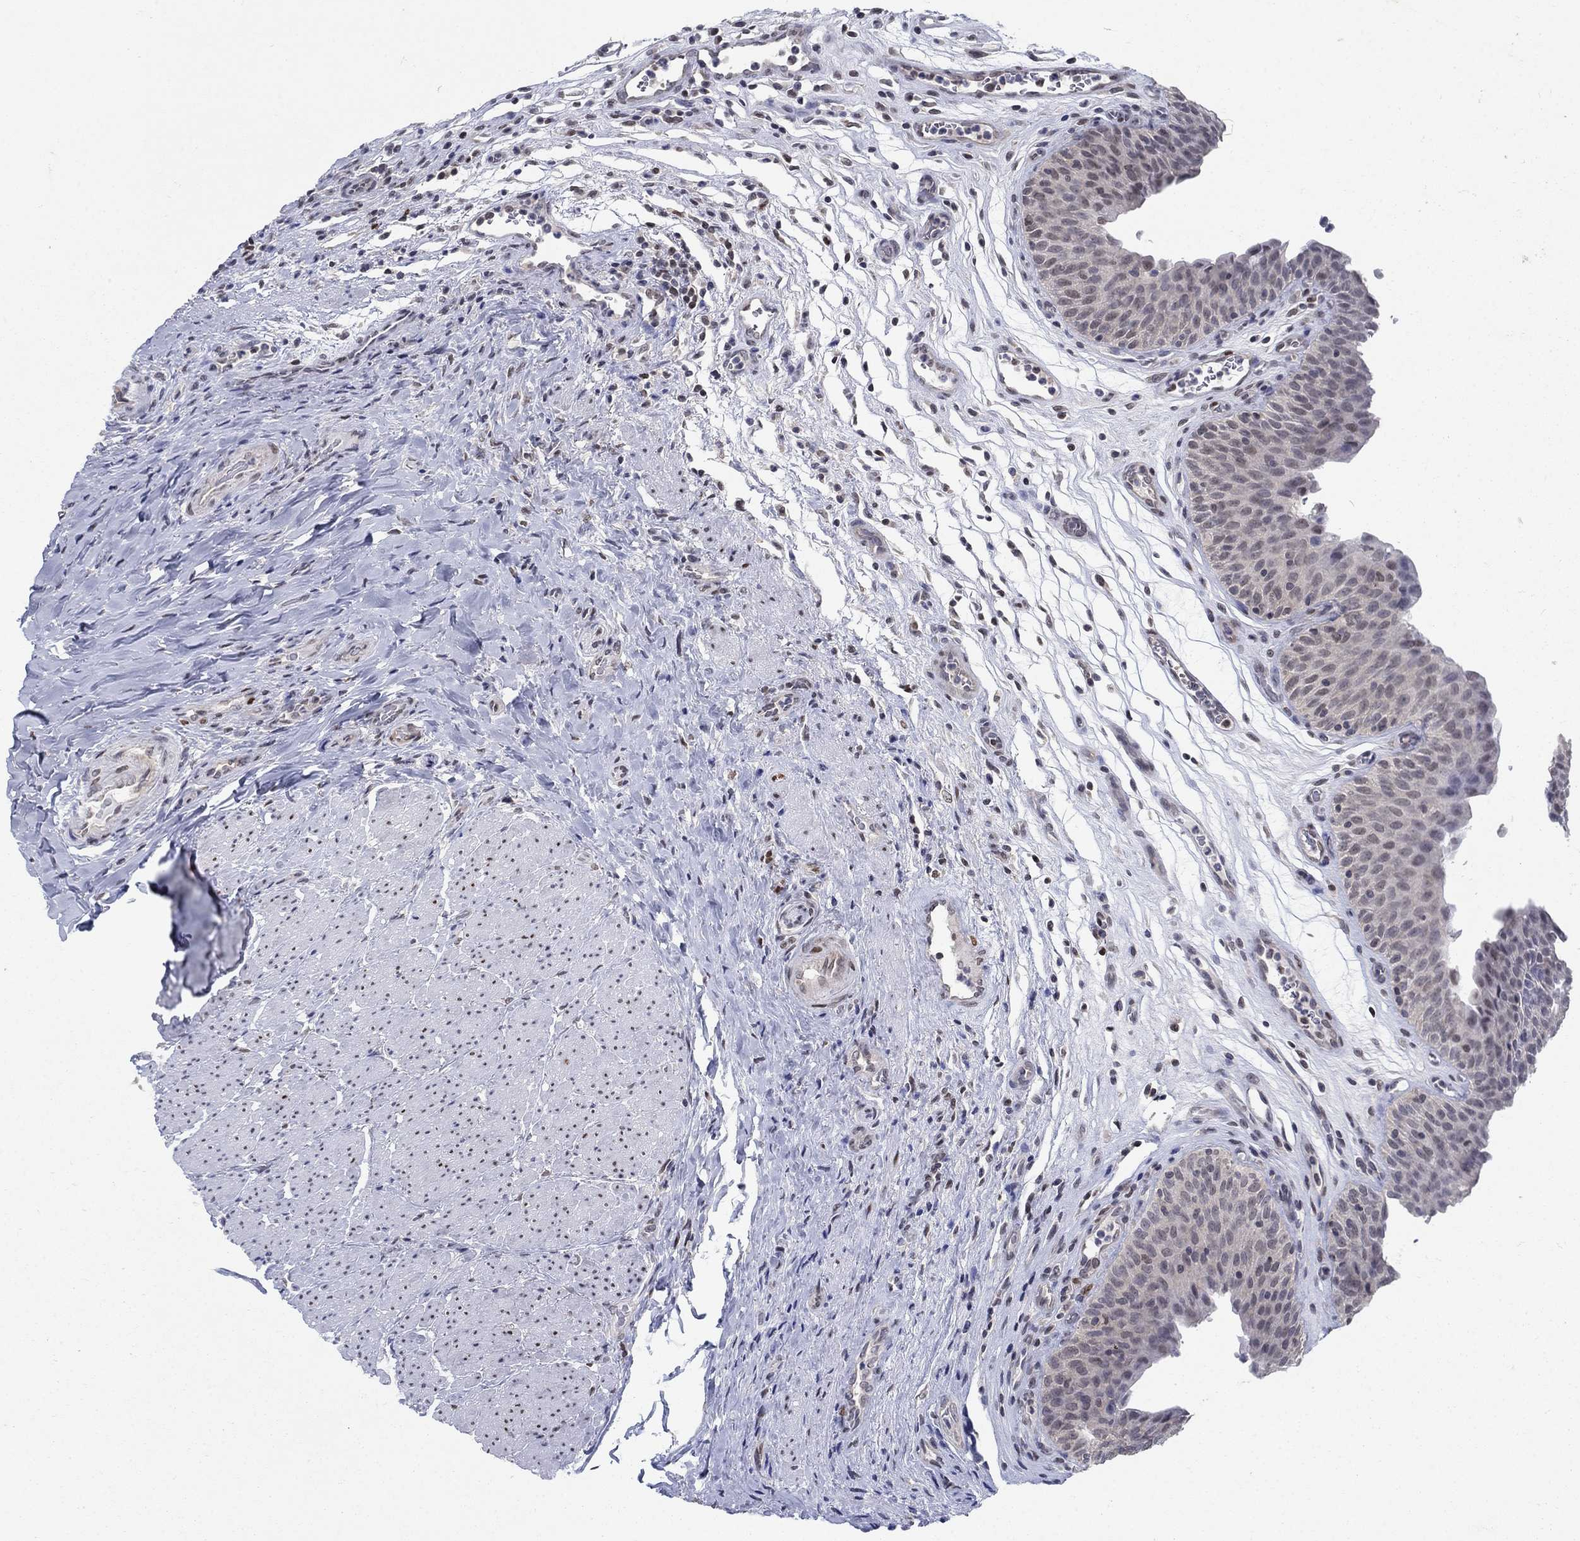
{"staining": {"intensity": "moderate", "quantity": "<25%", "location": "nuclear"}, "tissue": "urinary bladder", "cell_type": "Urothelial cells", "image_type": "normal", "snomed": [{"axis": "morphology", "description": "Normal tissue, NOS"}, {"axis": "topography", "description": "Urinary bladder"}], "caption": "This is a histology image of IHC staining of benign urinary bladder, which shows moderate staining in the nuclear of urothelial cells.", "gene": "CENPE", "patient": {"sex": "male", "age": 66}}